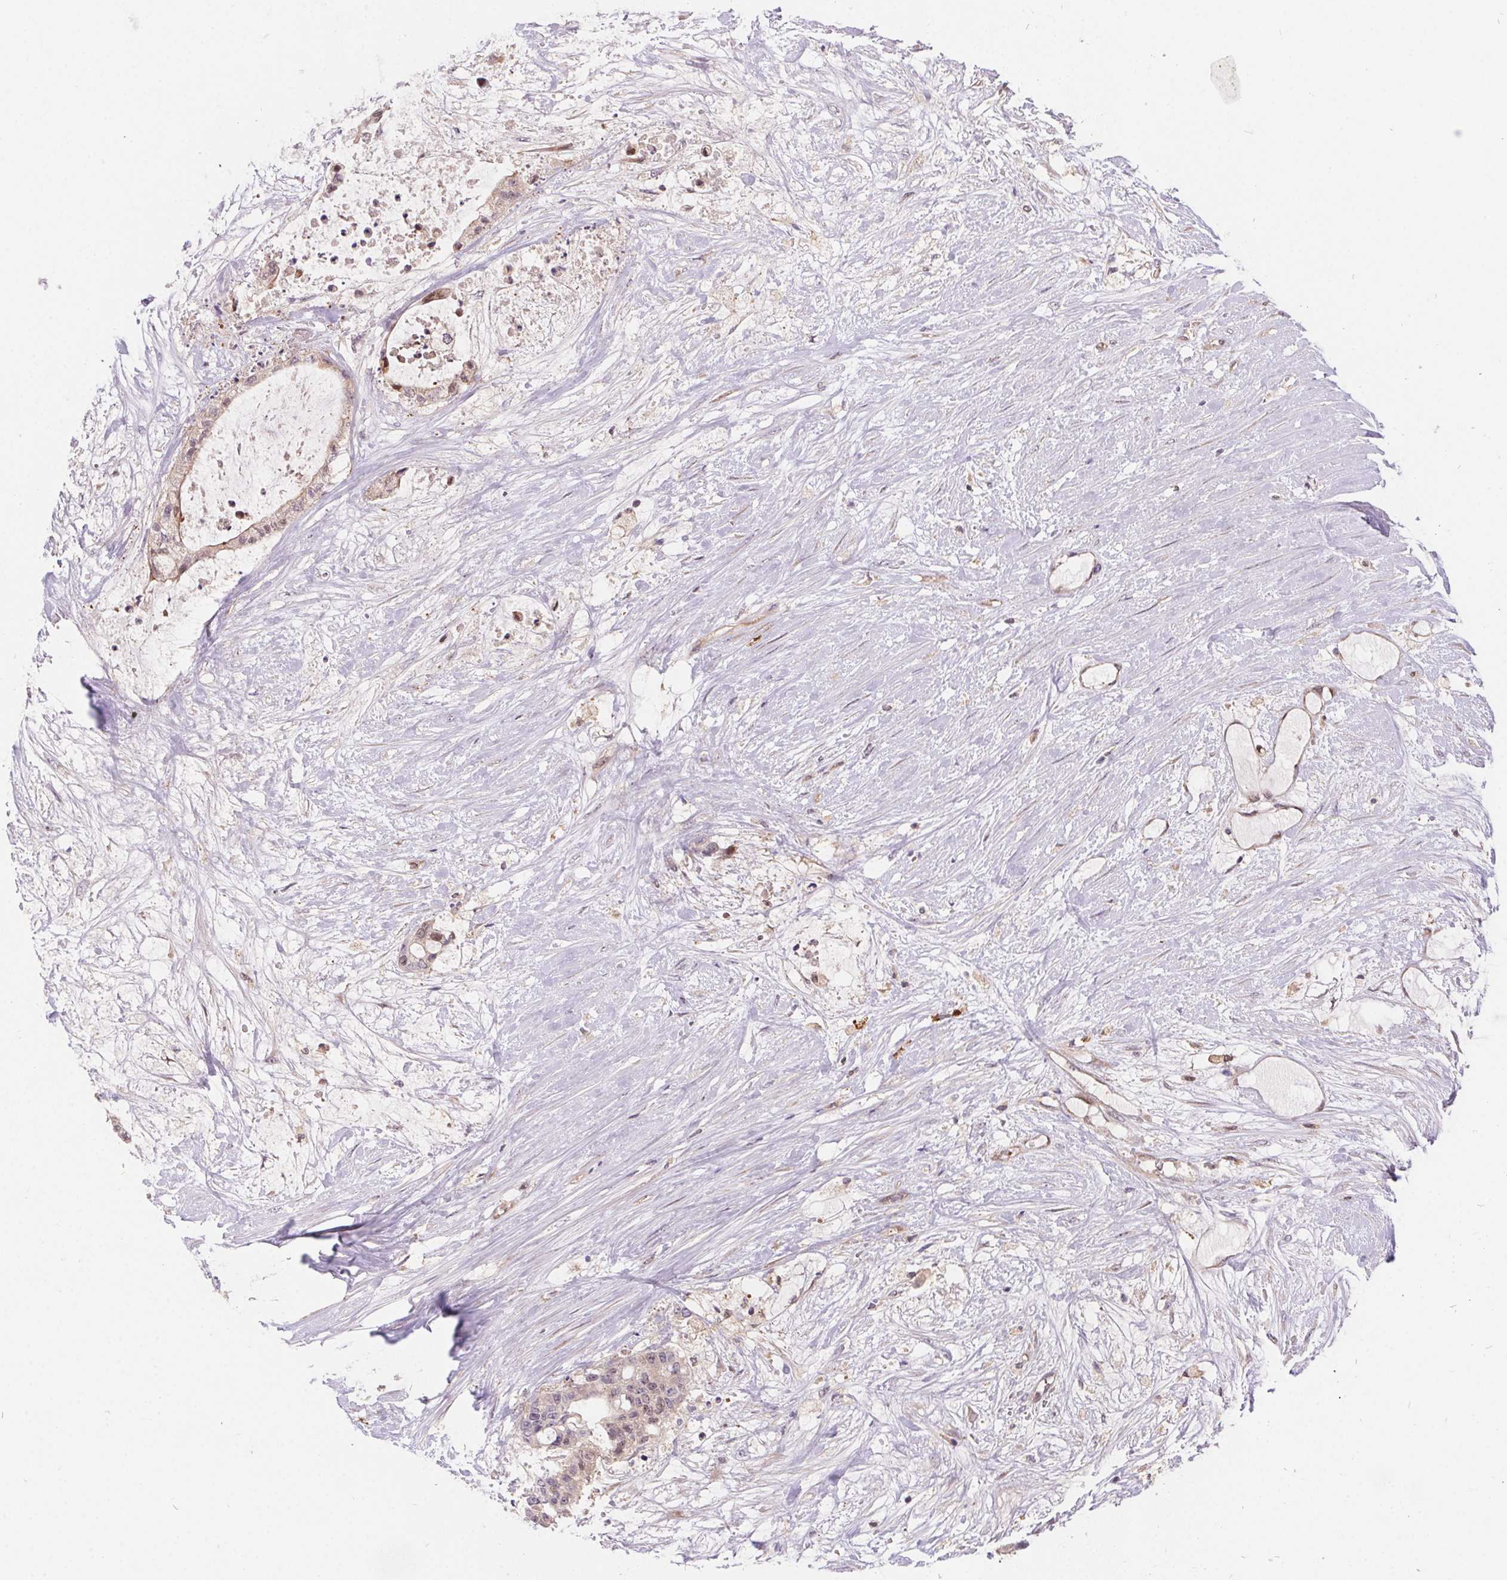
{"staining": {"intensity": "weak", "quantity": "<25%", "location": "nuclear"}, "tissue": "liver cancer", "cell_type": "Tumor cells", "image_type": "cancer", "snomed": [{"axis": "morphology", "description": "Normal tissue, NOS"}, {"axis": "morphology", "description": "Cholangiocarcinoma"}, {"axis": "topography", "description": "Liver"}, {"axis": "topography", "description": "Peripheral nerve tissue"}], "caption": "Cholangiocarcinoma (liver) was stained to show a protein in brown. There is no significant staining in tumor cells.", "gene": "NUDT16", "patient": {"sex": "female", "age": 73}}